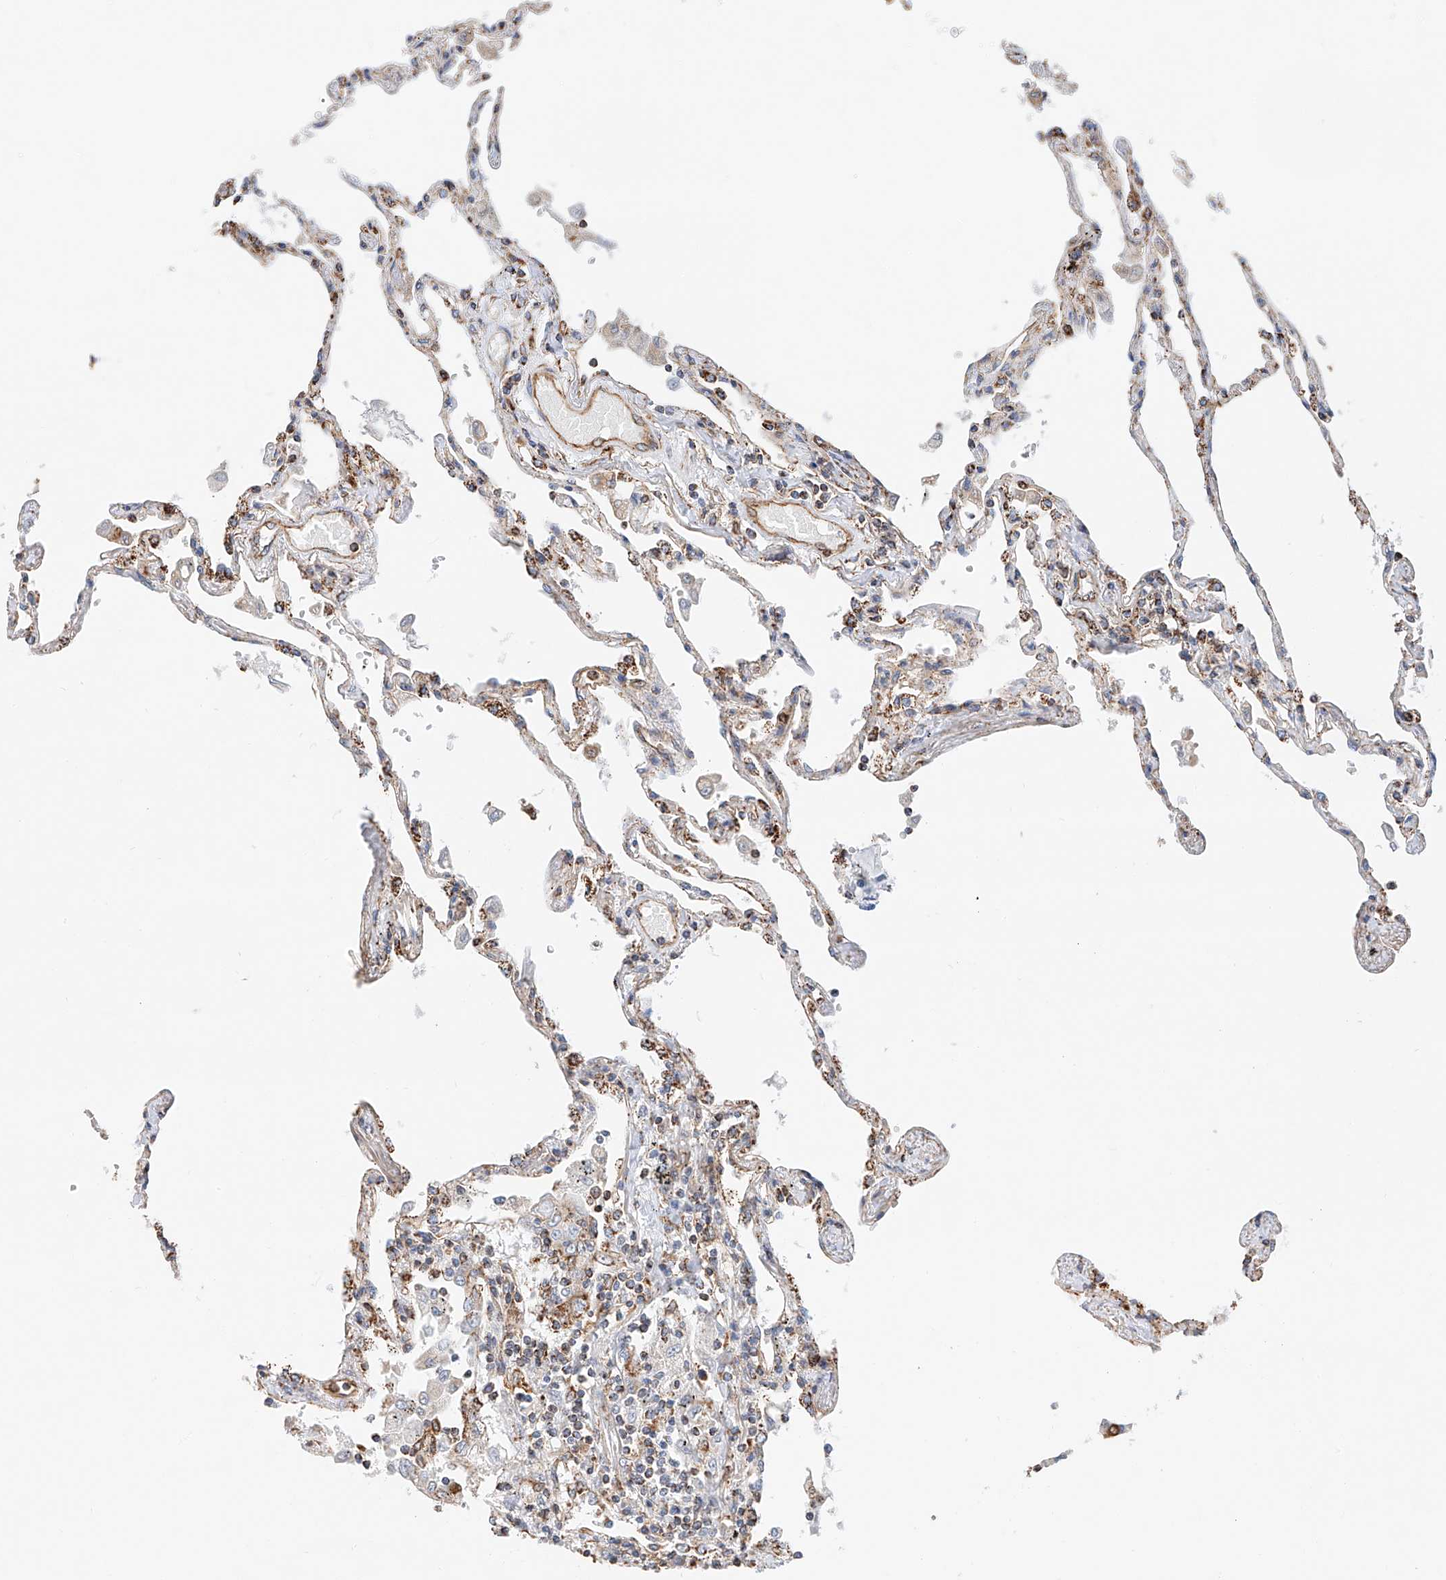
{"staining": {"intensity": "moderate", "quantity": ">75%", "location": "cytoplasmic/membranous"}, "tissue": "lung", "cell_type": "Alveolar cells", "image_type": "normal", "snomed": [{"axis": "morphology", "description": "Normal tissue, NOS"}, {"axis": "topography", "description": "Lung"}], "caption": "Lung stained for a protein (brown) shows moderate cytoplasmic/membranous positive expression in about >75% of alveolar cells.", "gene": "NDUFV3", "patient": {"sex": "female", "age": 67}}